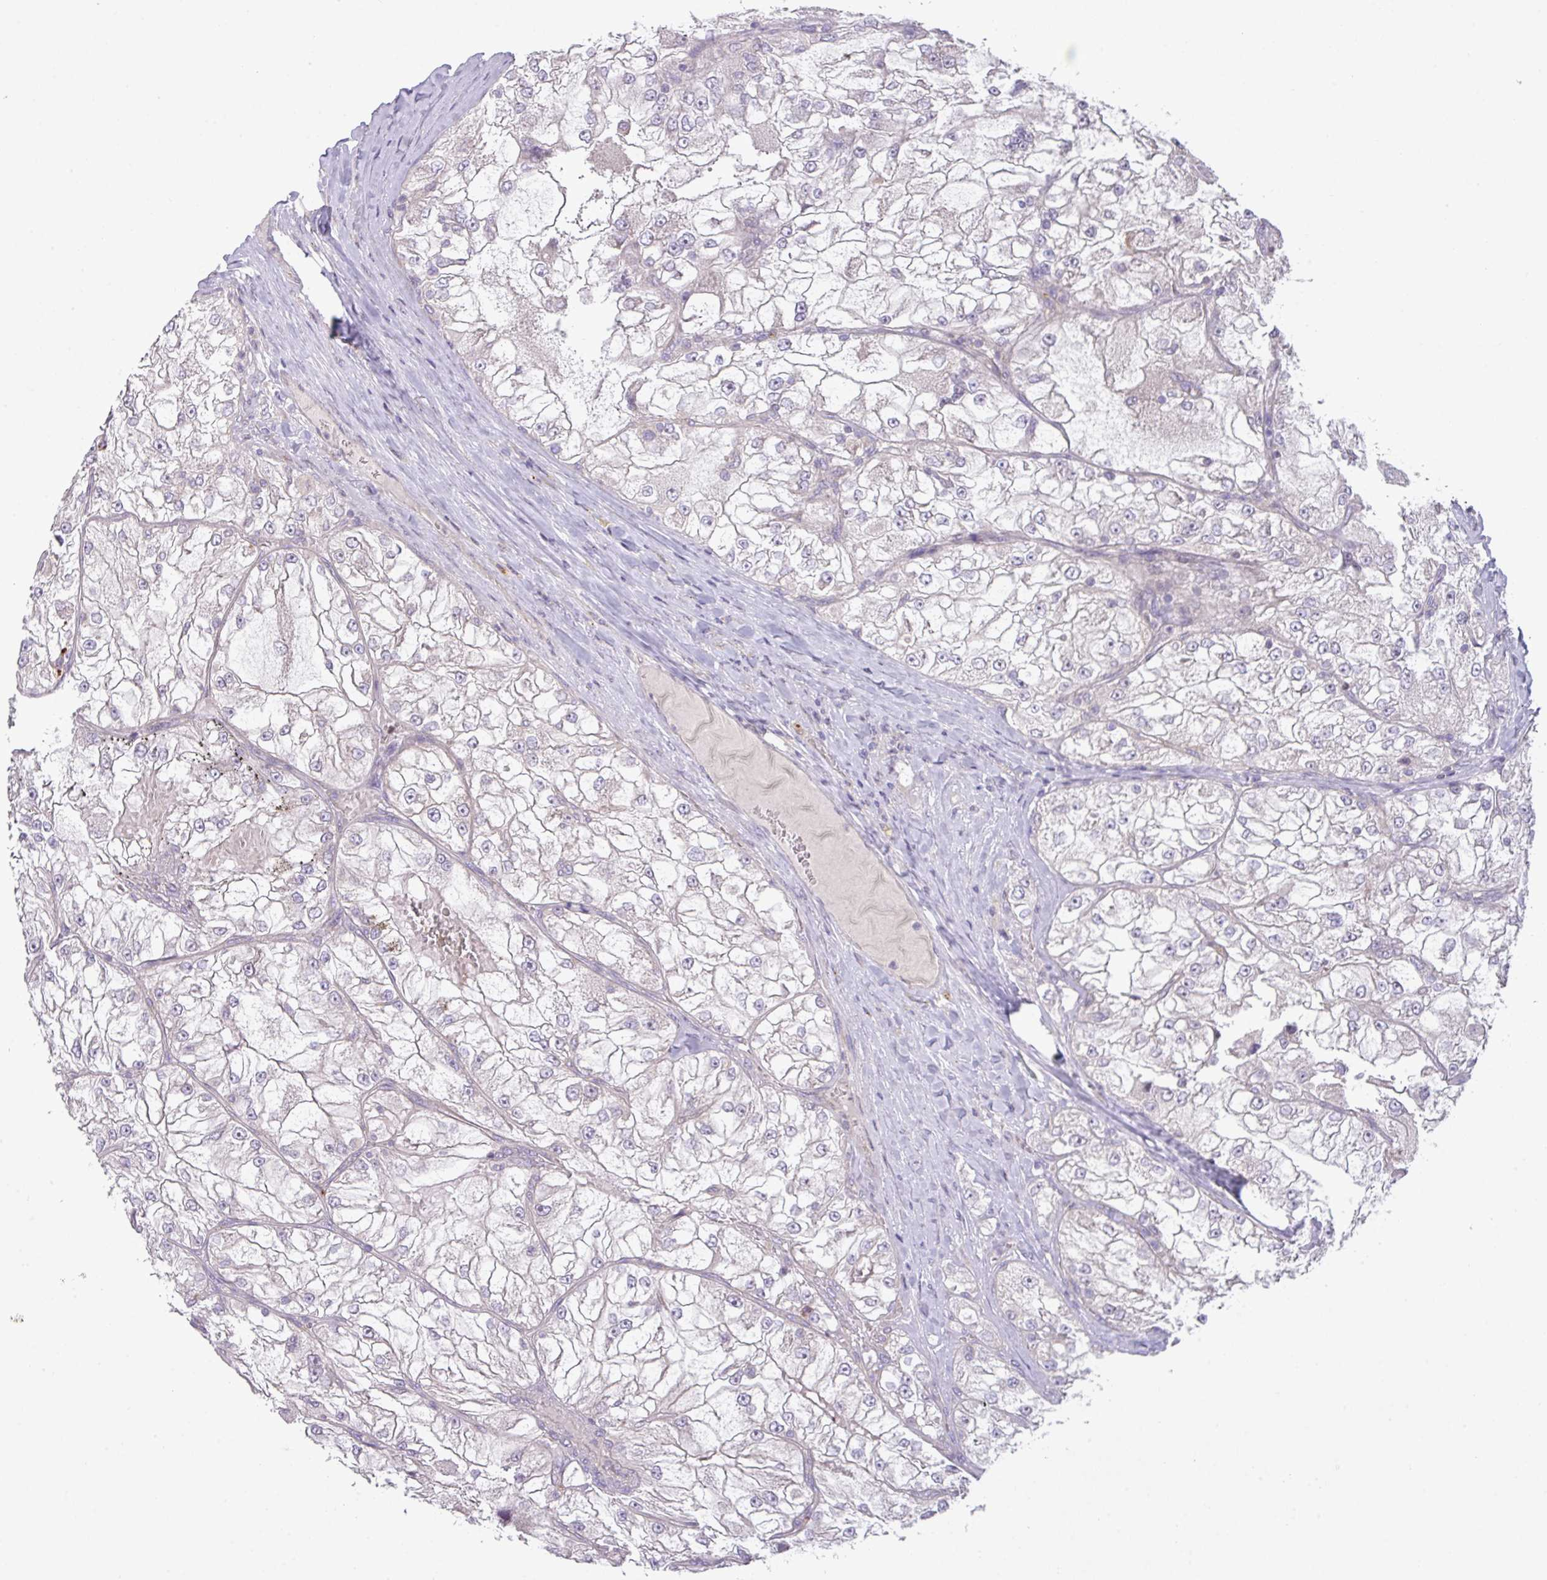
{"staining": {"intensity": "negative", "quantity": "none", "location": "none"}, "tissue": "renal cancer", "cell_type": "Tumor cells", "image_type": "cancer", "snomed": [{"axis": "morphology", "description": "Adenocarcinoma, NOS"}, {"axis": "topography", "description": "Kidney"}], "caption": "Renal cancer (adenocarcinoma) stained for a protein using immunohistochemistry demonstrates no positivity tumor cells.", "gene": "ZNF394", "patient": {"sex": "female", "age": 72}}